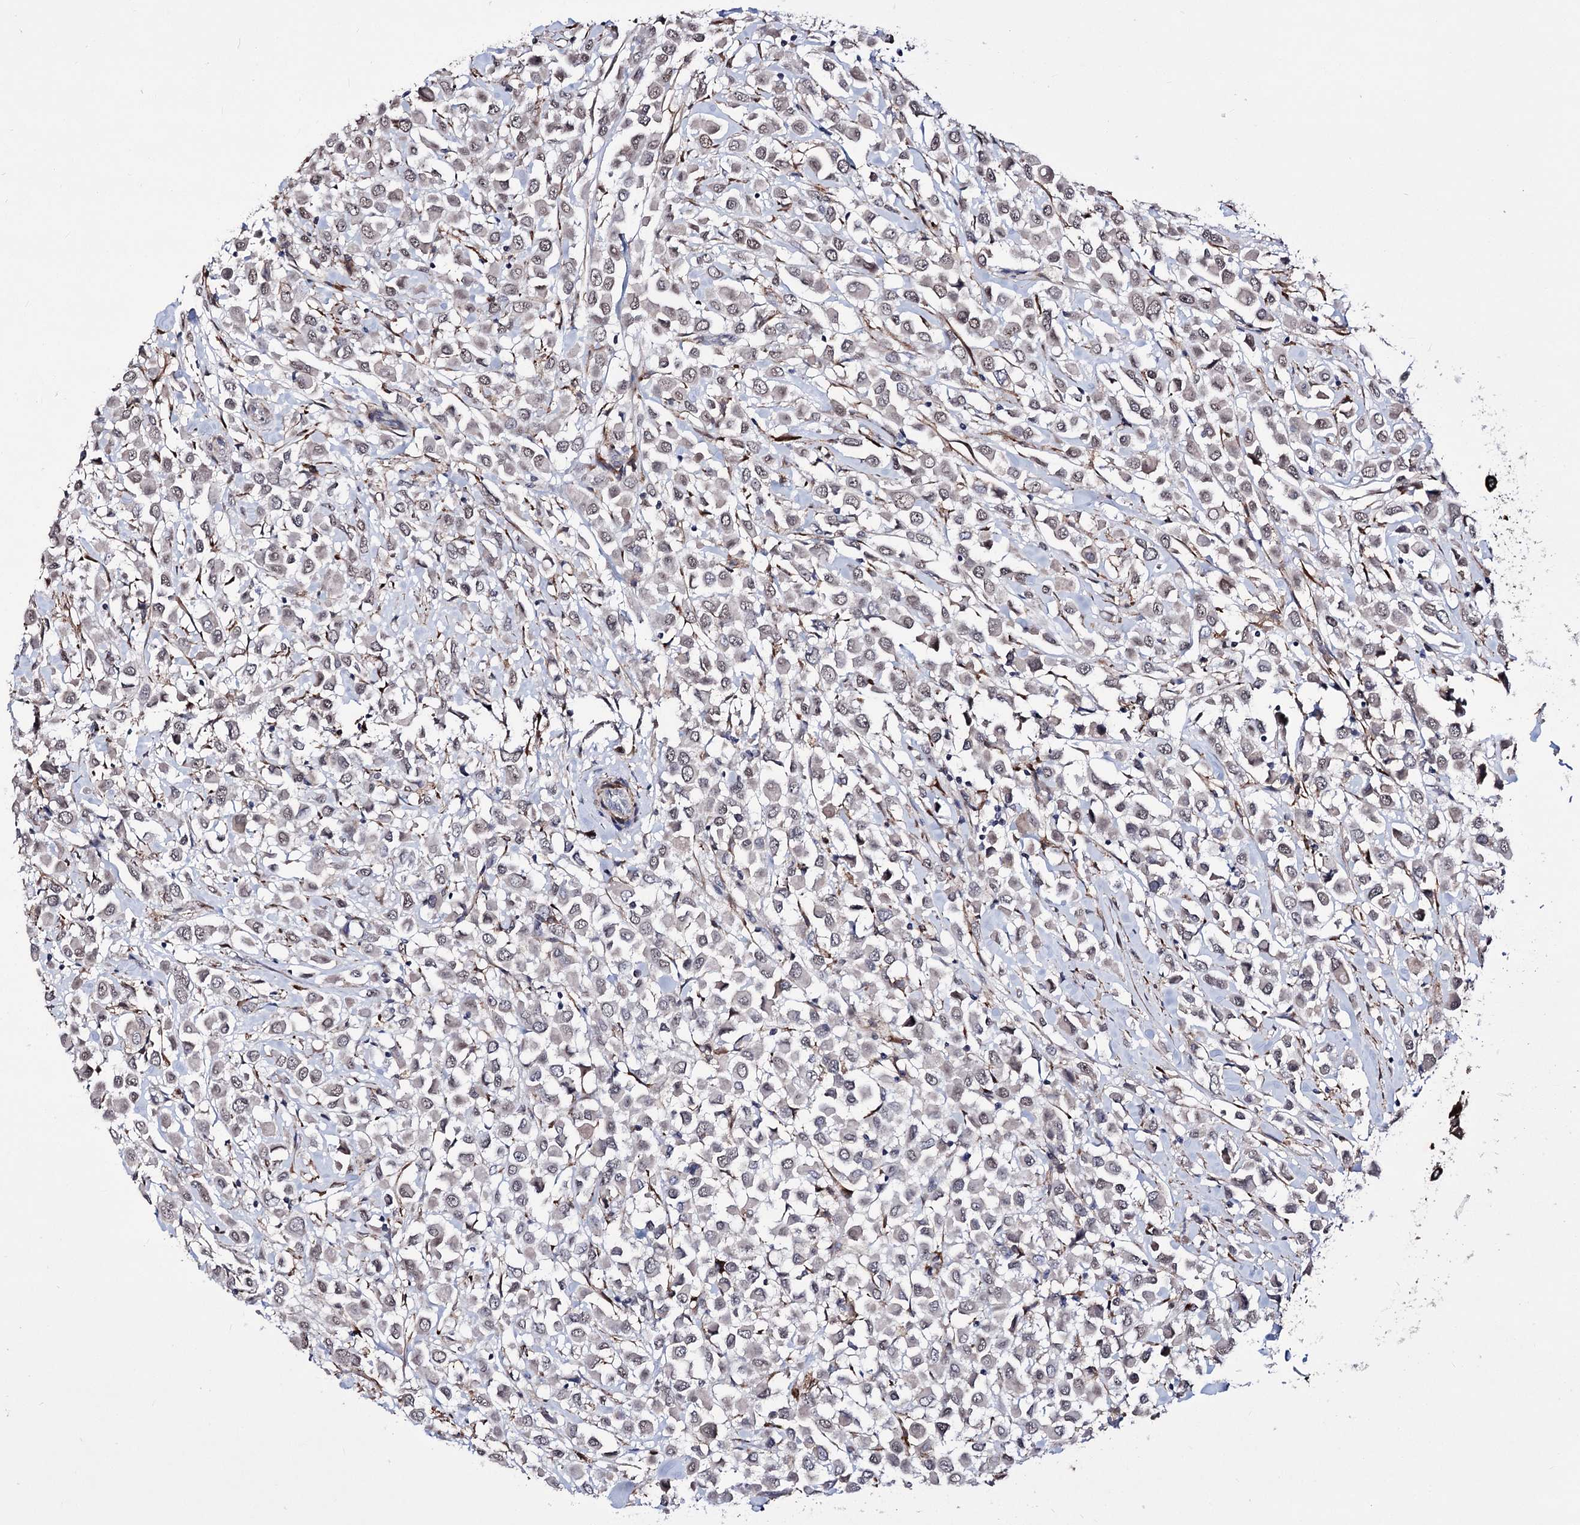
{"staining": {"intensity": "weak", "quantity": "<25%", "location": "nuclear"}, "tissue": "breast cancer", "cell_type": "Tumor cells", "image_type": "cancer", "snomed": [{"axis": "morphology", "description": "Duct carcinoma"}, {"axis": "topography", "description": "Breast"}], "caption": "Protein analysis of breast intraductal carcinoma demonstrates no significant expression in tumor cells. (DAB (3,3'-diaminobenzidine) immunohistochemistry, high magnification).", "gene": "PPRC1", "patient": {"sex": "female", "age": 61}}